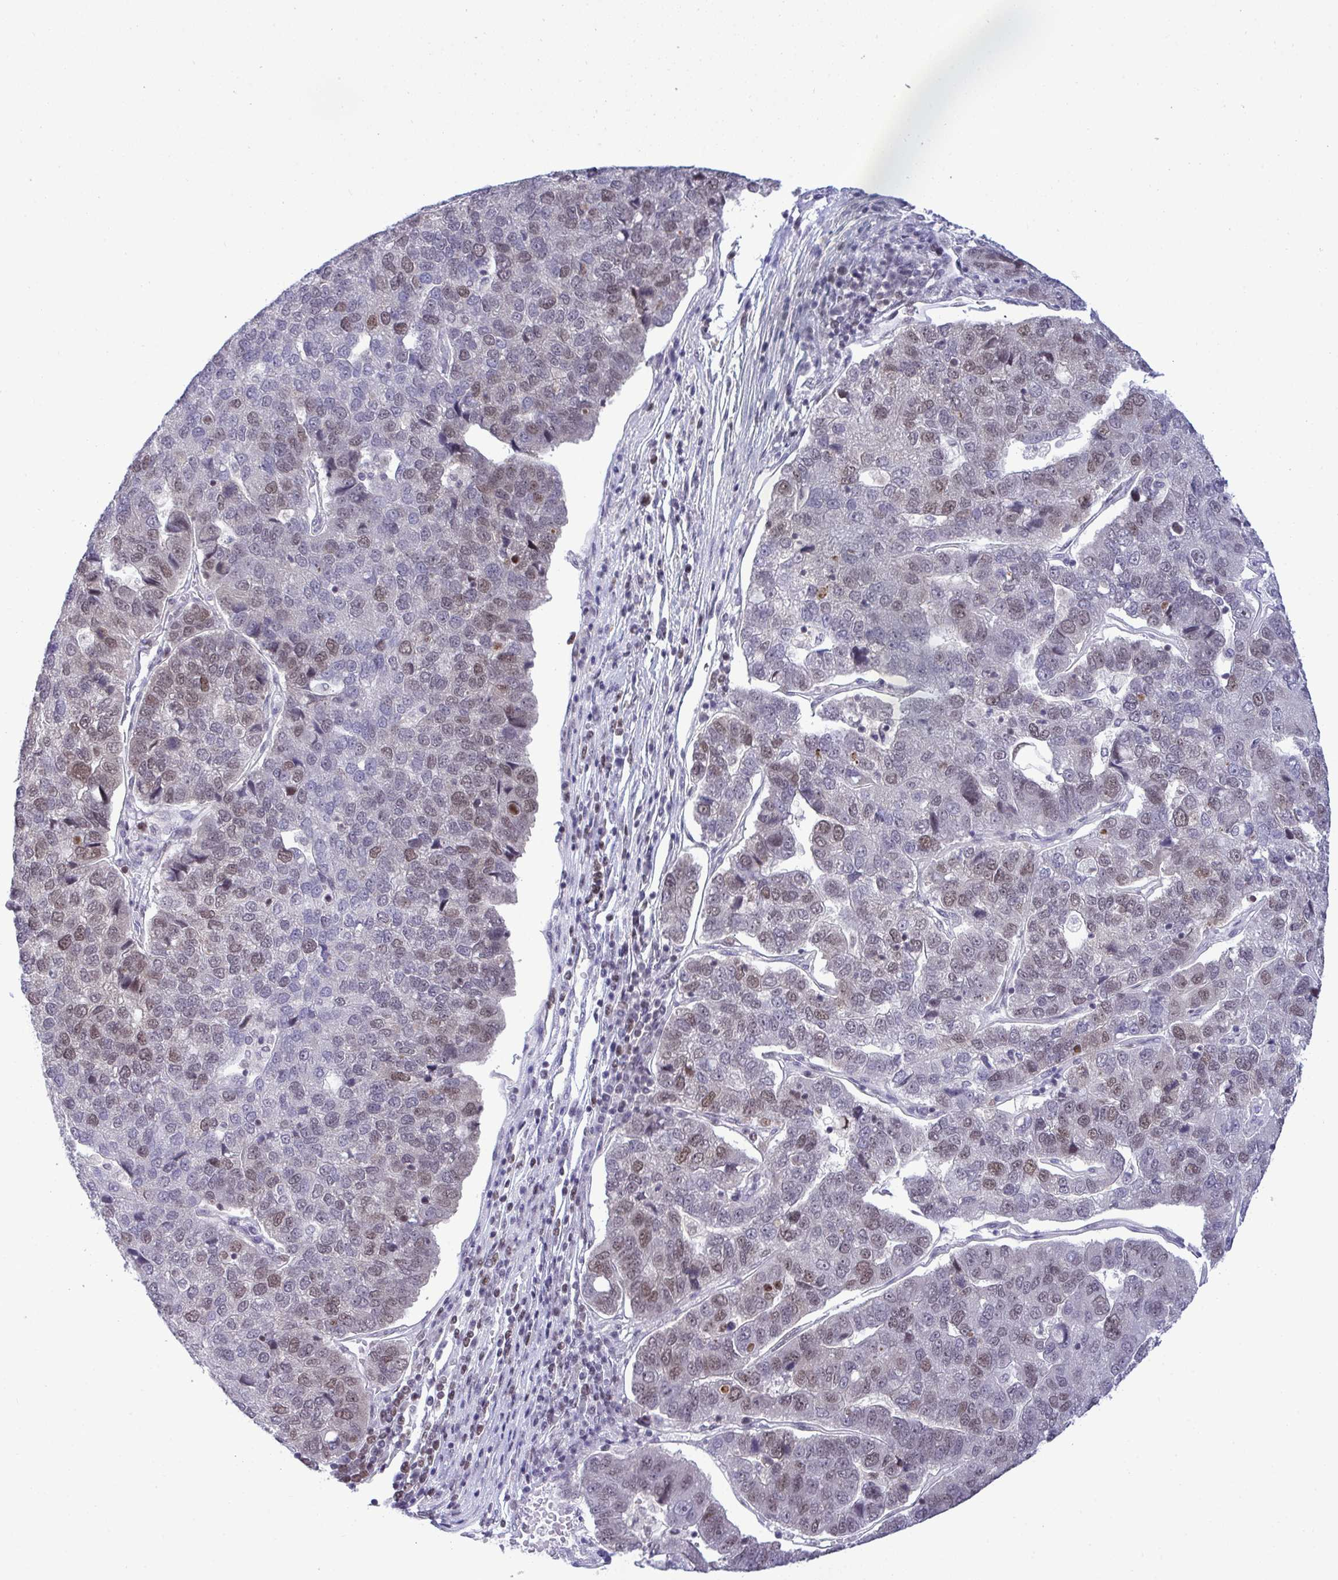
{"staining": {"intensity": "weak", "quantity": "25%-75%", "location": "nuclear"}, "tissue": "pancreatic cancer", "cell_type": "Tumor cells", "image_type": "cancer", "snomed": [{"axis": "morphology", "description": "Adenocarcinoma, NOS"}, {"axis": "topography", "description": "Pancreas"}], "caption": "The micrograph displays immunohistochemical staining of pancreatic cancer. There is weak nuclear positivity is identified in approximately 25%-75% of tumor cells.", "gene": "RFC4", "patient": {"sex": "female", "age": 61}}